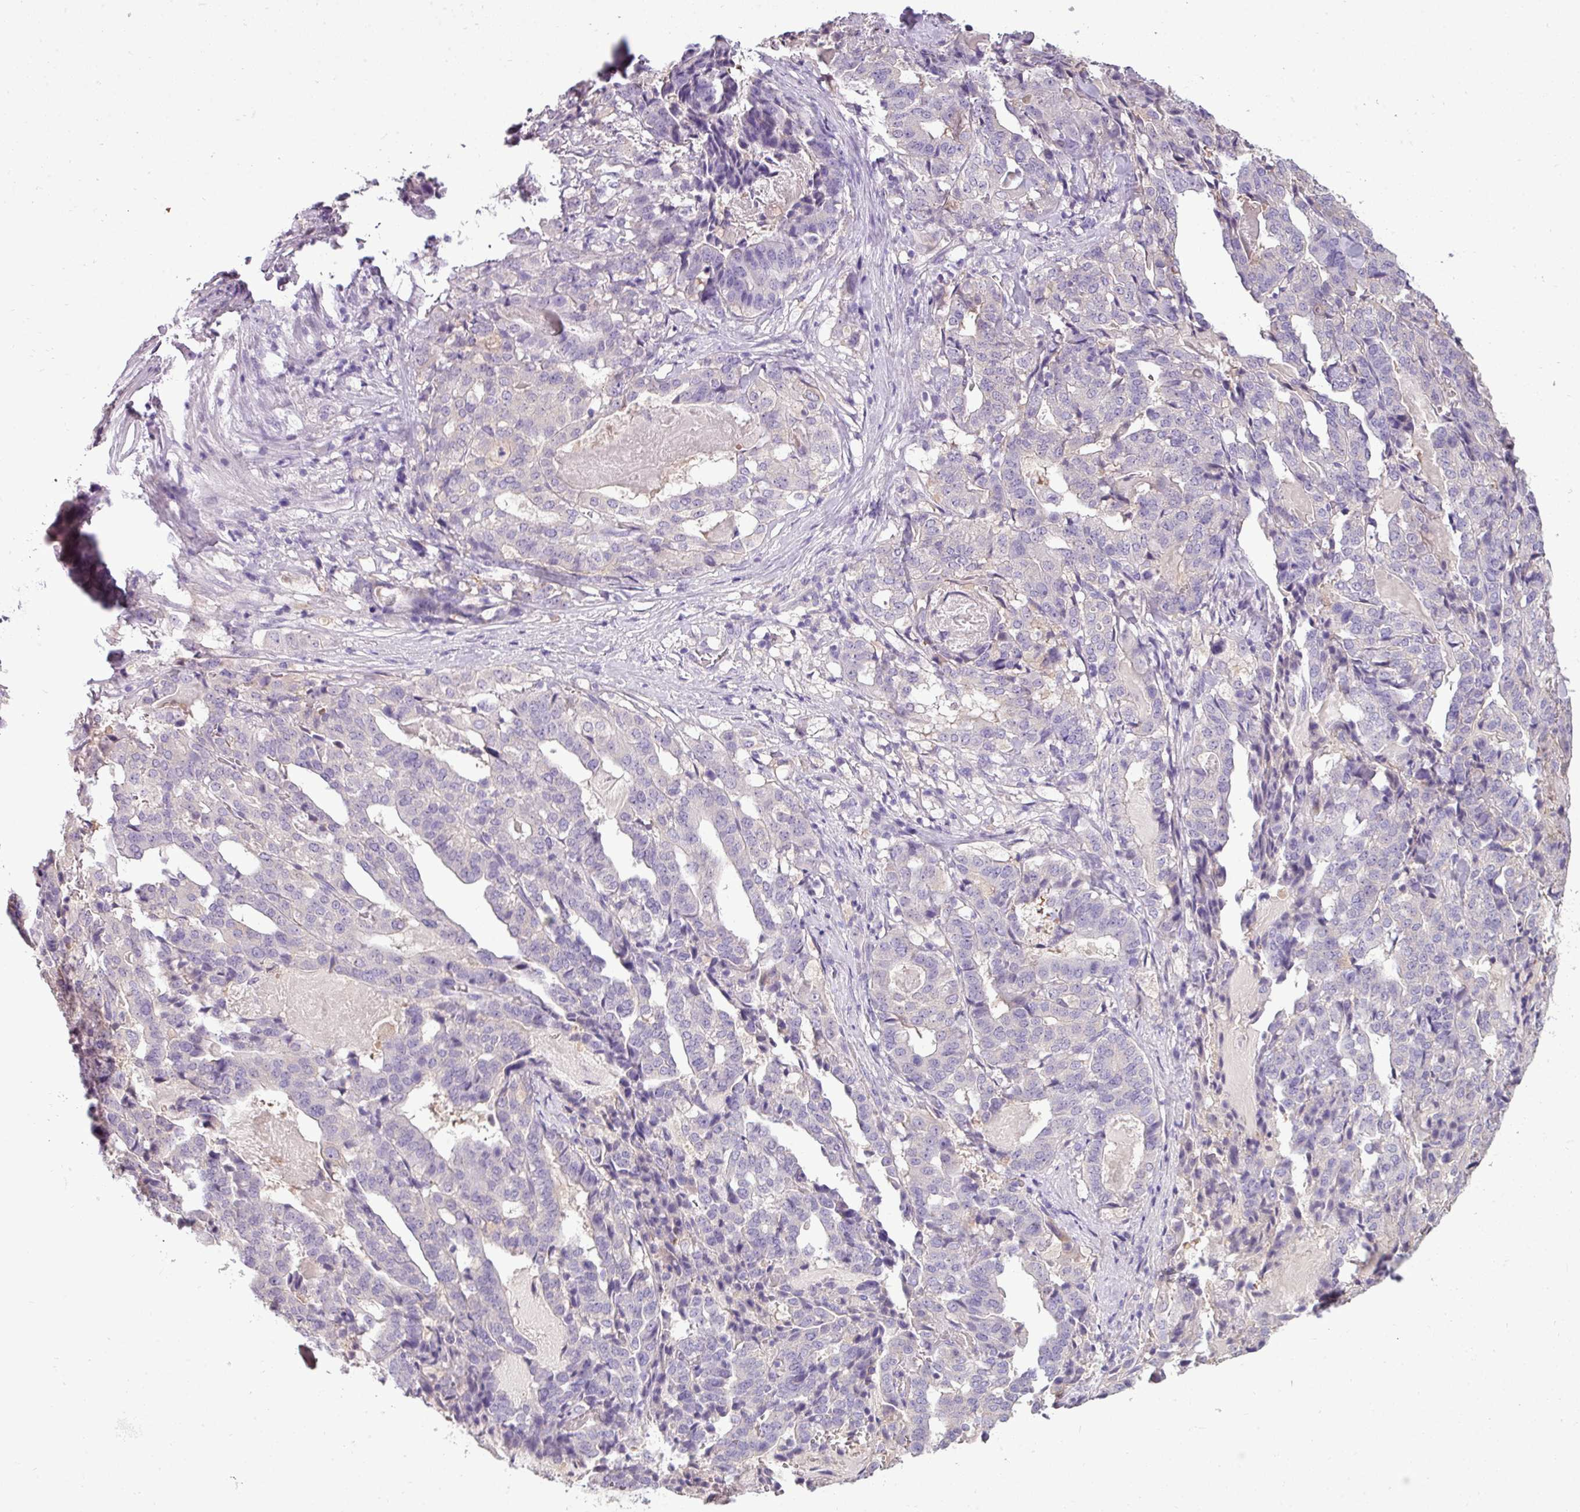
{"staining": {"intensity": "negative", "quantity": "none", "location": "none"}, "tissue": "stomach cancer", "cell_type": "Tumor cells", "image_type": "cancer", "snomed": [{"axis": "morphology", "description": "Adenocarcinoma, NOS"}, {"axis": "topography", "description": "Stomach"}], "caption": "Histopathology image shows no protein positivity in tumor cells of stomach cancer tissue.", "gene": "DNAAF9", "patient": {"sex": "male", "age": 48}}